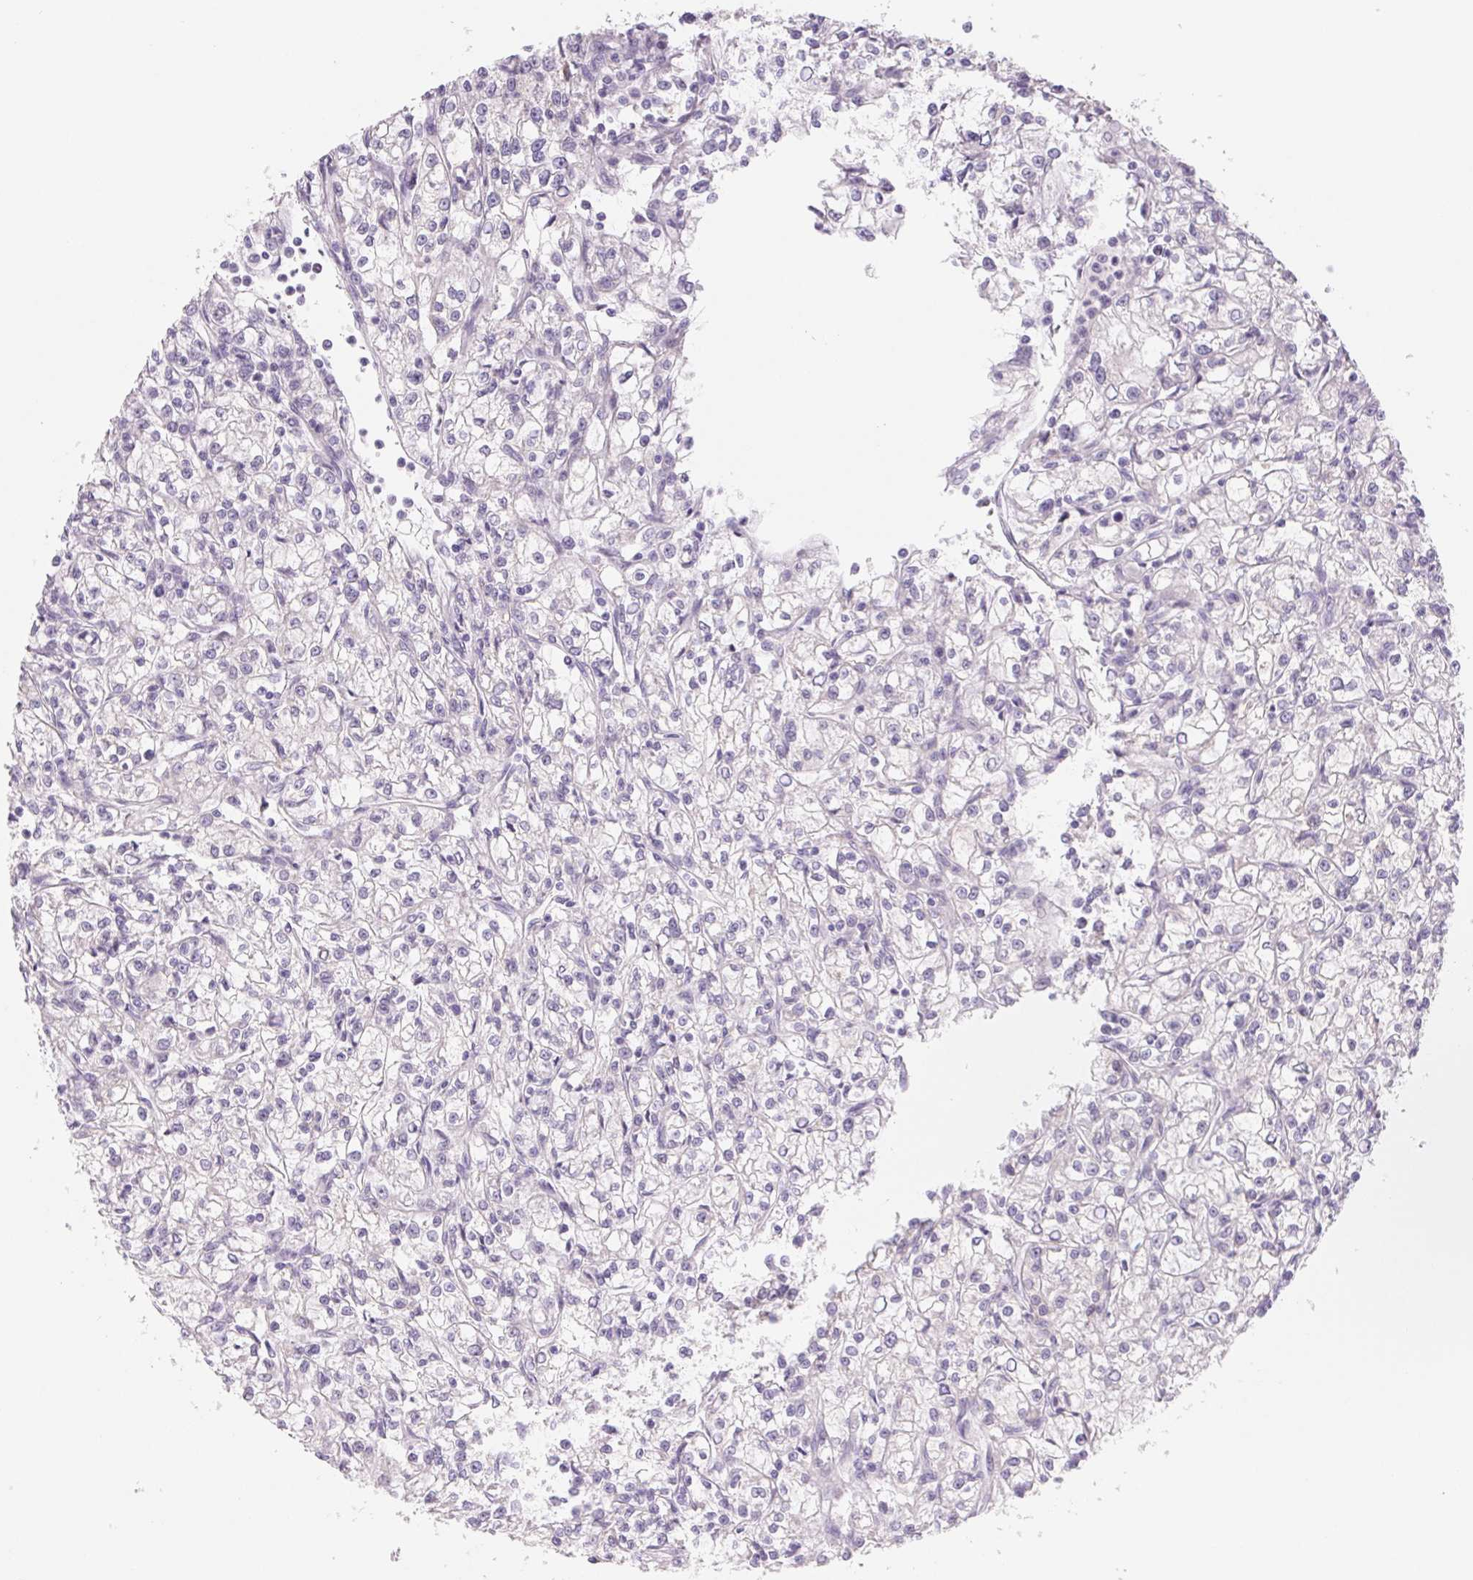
{"staining": {"intensity": "negative", "quantity": "none", "location": "none"}, "tissue": "renal cancer", "cell_type": "Tumor cells", "image_type": "cancer", "snomed": [{"axis": "morphology", "description": "Adenocarcinoma, NOS"}, {"axis": "topography", "description": "Kidney"}], "caption": "Human renal cancer (adenocarcinoma) stained for a protein using immunohistochemistry (IHC) shows no positivity in tumor cells.", "gene": "CTNND2", "patient": {"sex": "female", "age": 59}}